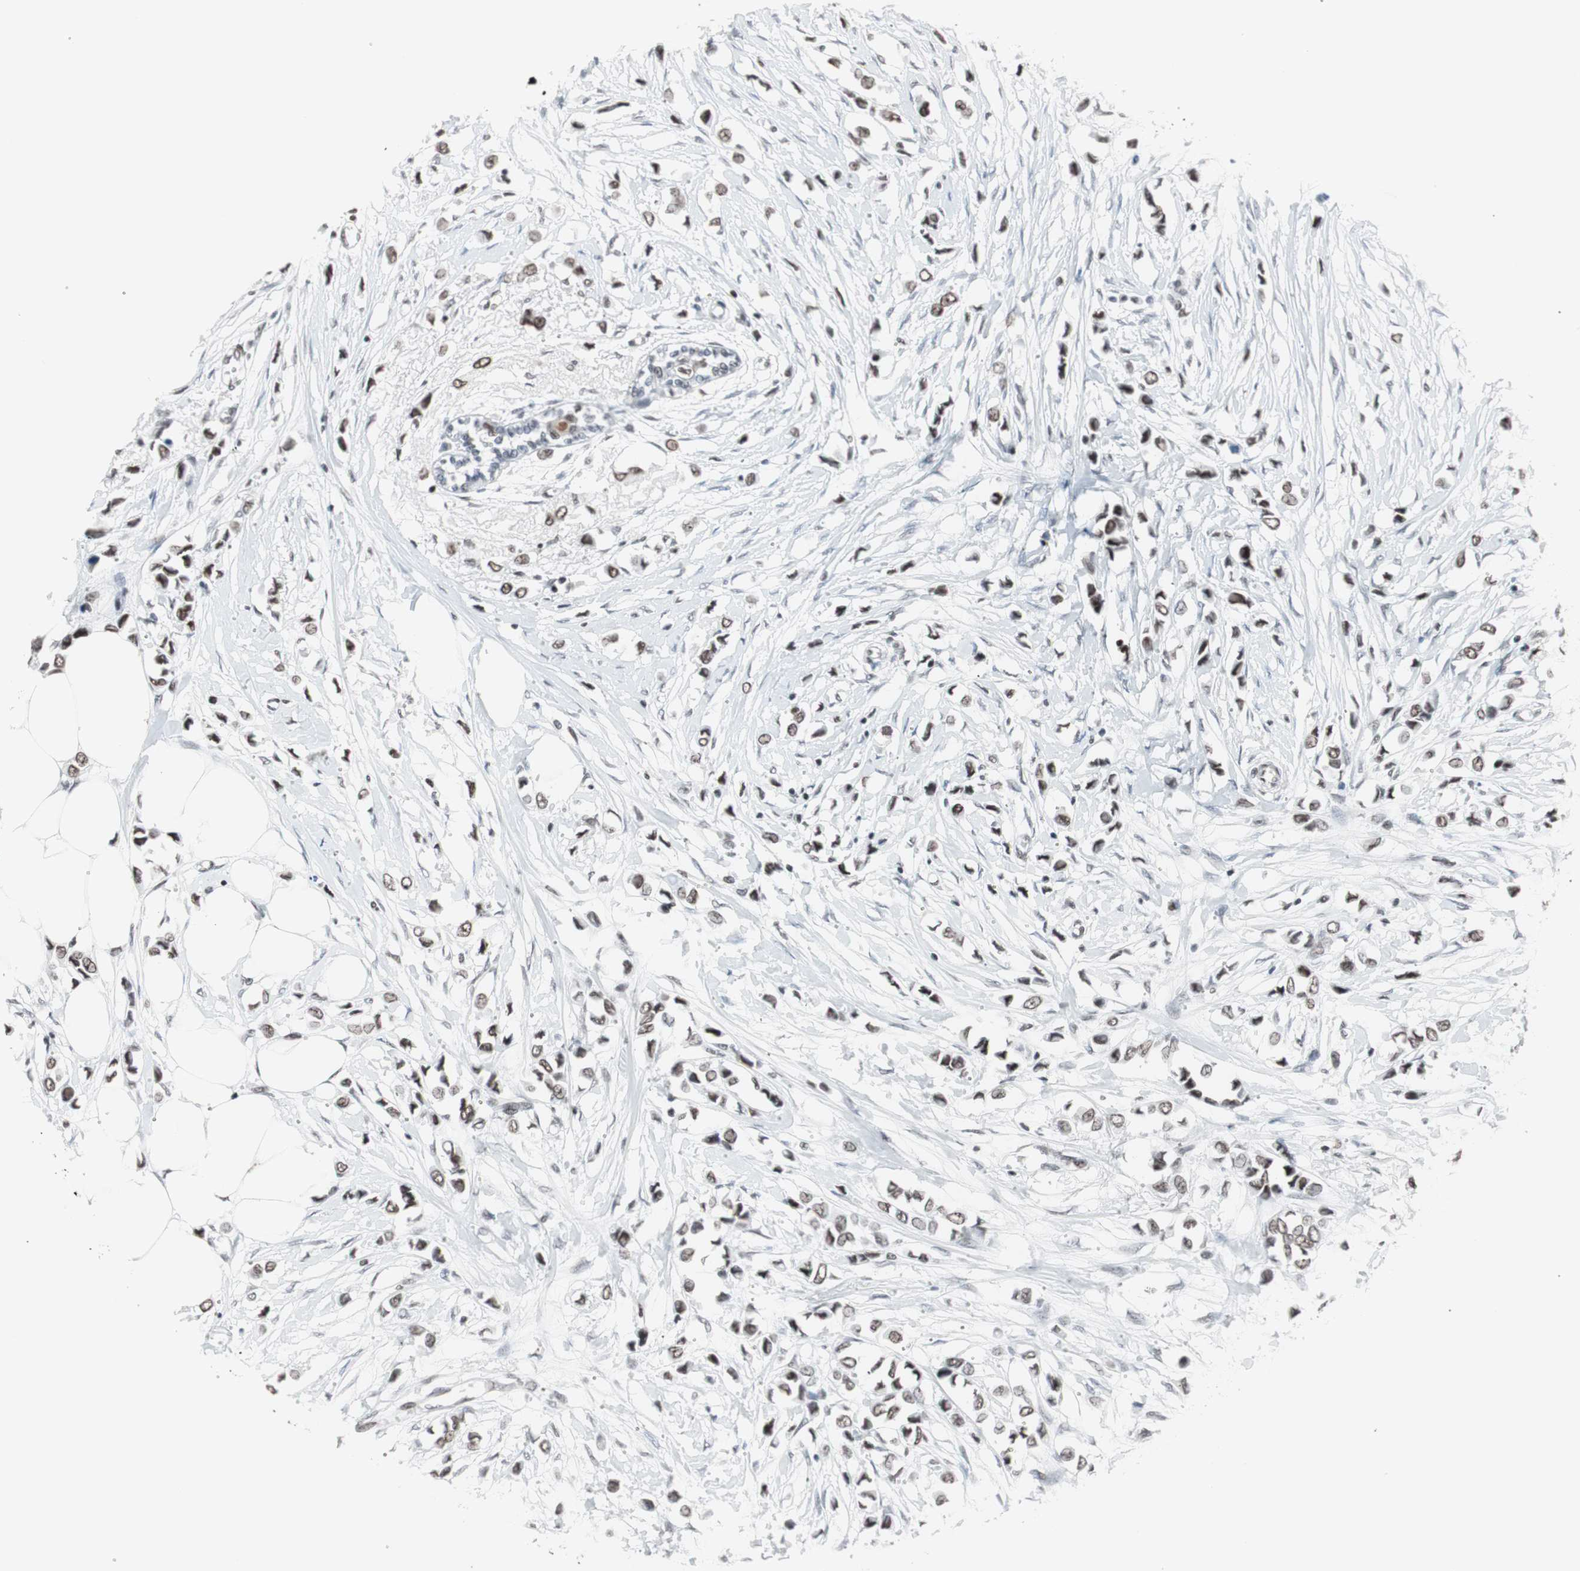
{"staining": {"intensity": "weak", "quantity": "25%-75%", "location": "nuclear"}, "tissue": "breast cancer", "cell_type": "Tumor cells", "image_type": "cancer", "snomed": [{"axis": "morphology", "description": "Lobular carcinoma"}, {"axis": "topography", "description": "Breast"}], "caption": "Breast cancer stained for a protein demonstrates weak nuclear positivity in tumor cells. The staining was performed using DAB, with brown indicating positive protein expression. Nuclei are stained blue with hematoxylin.", "gene": "ARID1A", "patient": {"sex": "female", "age": 51}}